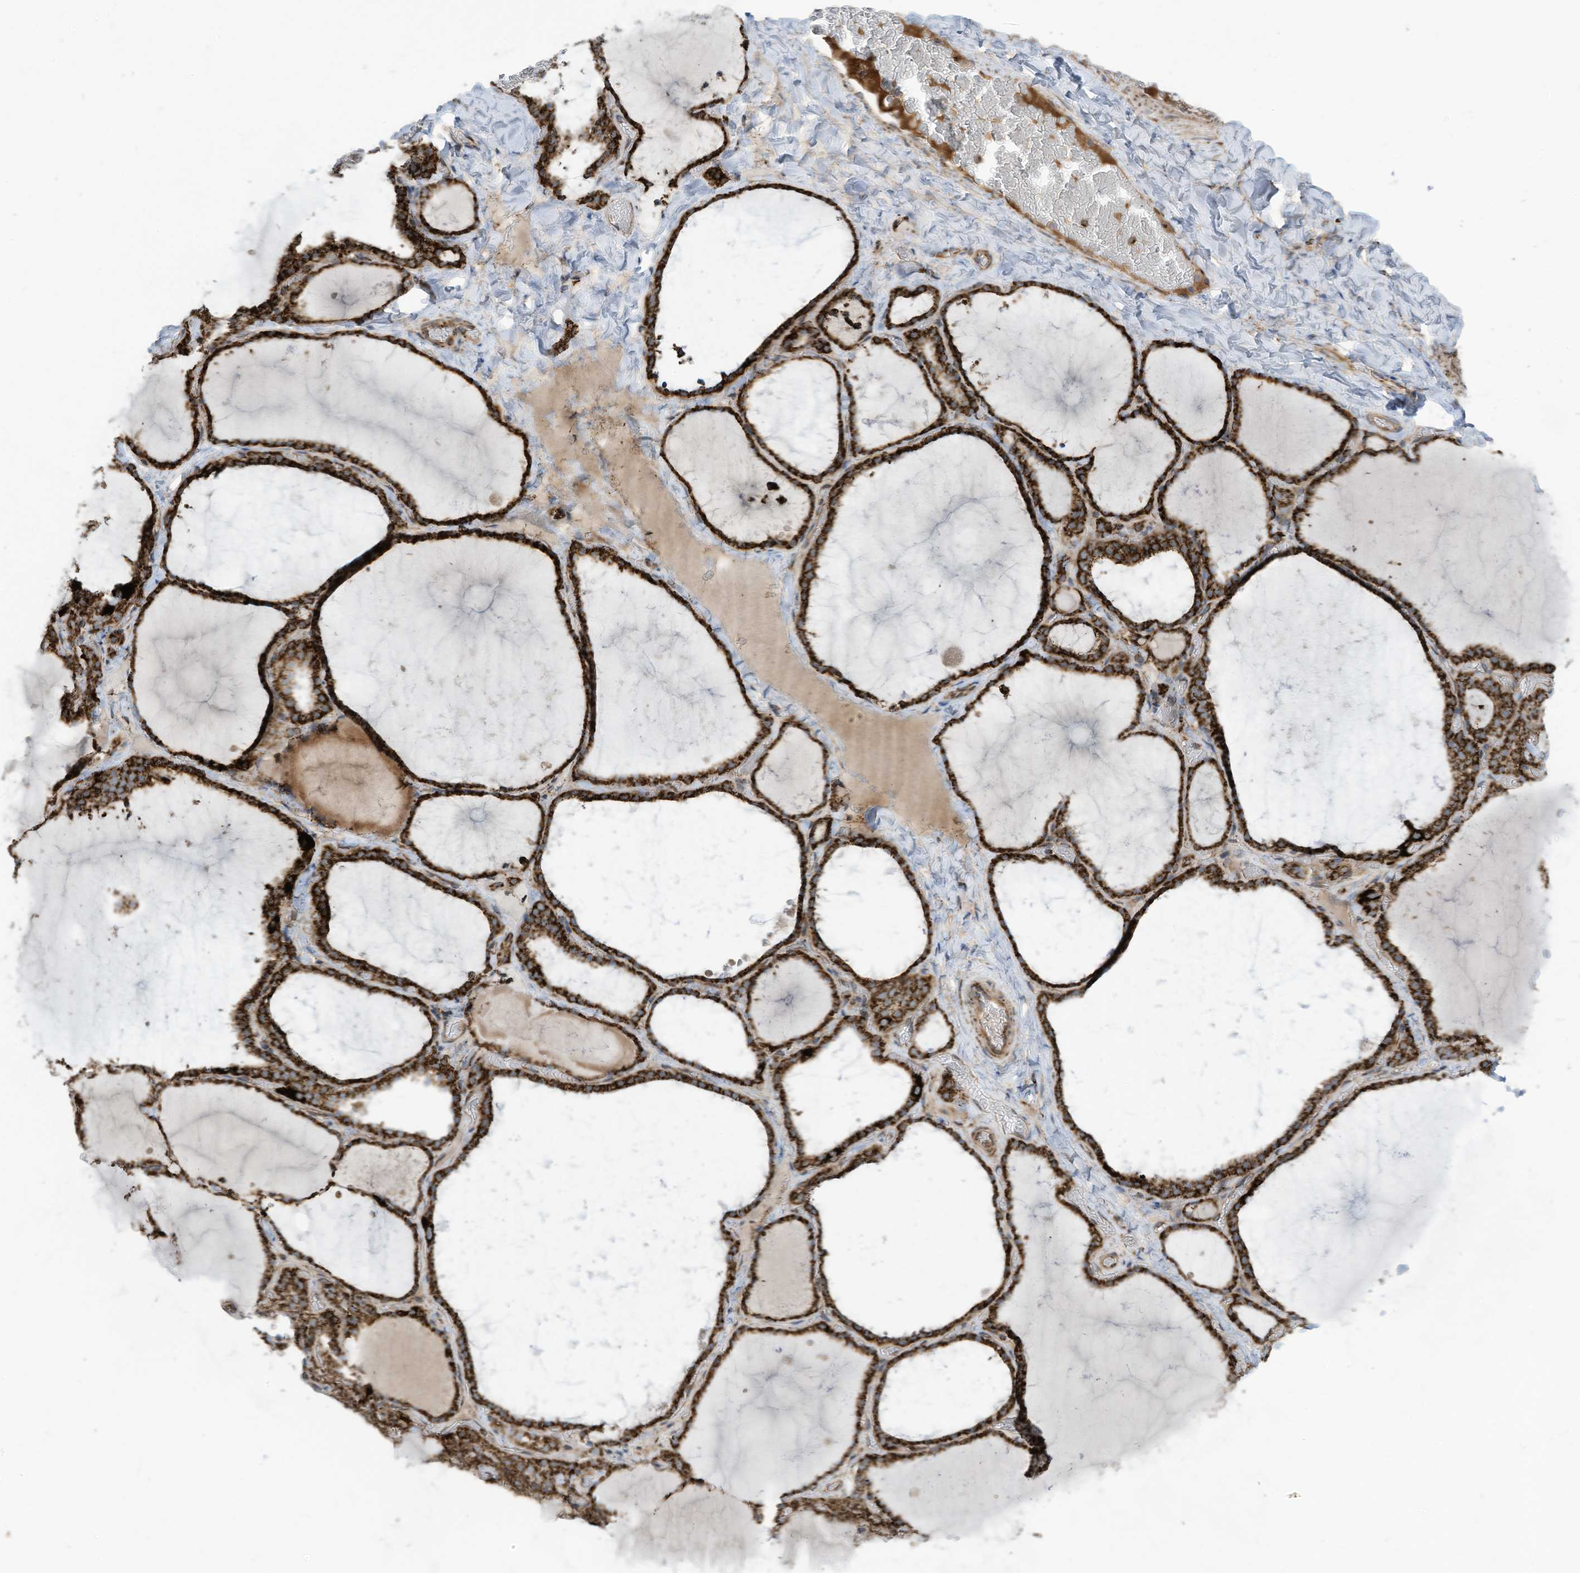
{"staining": {"intensity": "strong", "quantity": ">75%", "location": "cytoplasmic/membranous"}, "tissue": "thyroid gland", "cell_type": "Glandular cells", "image_type": "normal", "snomed": [{"axis": "morphology", "description": "Normal tissue, NOS"}, {"axis": "topography", "description": "Thyroid gland"}], "caption": "Immunohistochemical staining of unremarkable thyroid gland exhibits >75% levels of strong cytoplasmic/membranous protein positivity in about >75% of glandular cells. The protein of interest is stained brown, and the nuclei are stained in blue (DAB (3,3'-diaminobenzidine) IHC with brightfield microscopy, high magnification).", "gene": "COX10", "patient": {"sex": "female", "age": 22}}